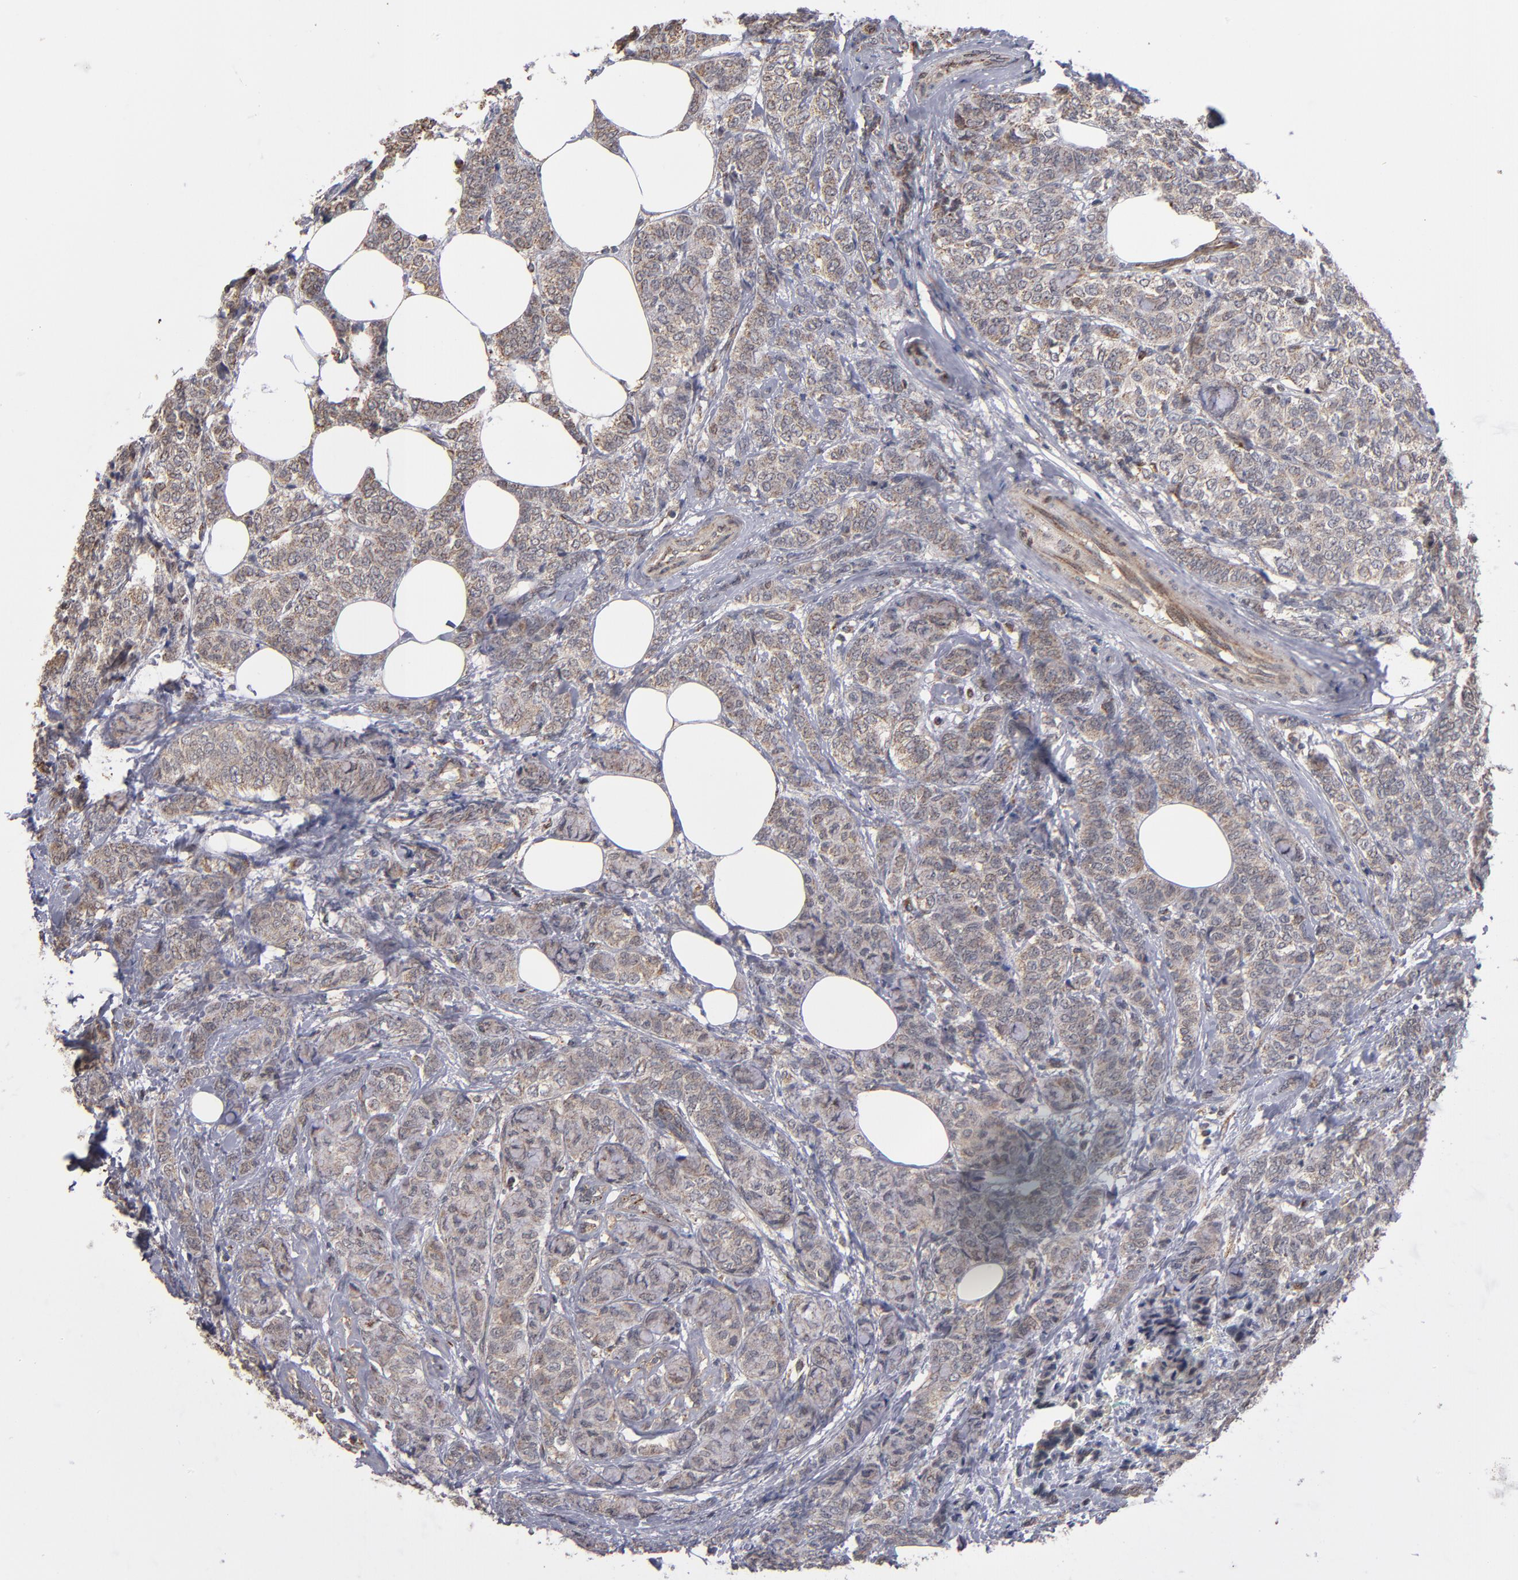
{"staining": {"intensity": "moderate", "quantity": ">75%", "location": "cytoplasmic/membranous"}, "tissue": "breast cancer", "cell_type": "Tumor cells", "image_type": "cancer", "snomed": [{"axis": "morphology", "description": "Lobular carcinoma"}, {"axis": "topography", "description": "Breast"}], "caption": "This image displays breast lobular carcinoma stained with immunohistochemistry (IHC) to label a protein in brown. The cytoplasmic/membranous of tumor cells show moderate positivity for the protein. Nuclei are counter-stained blue.", "gene": "MIPOL1", "patient": {"sex": "female", "age": 60}}